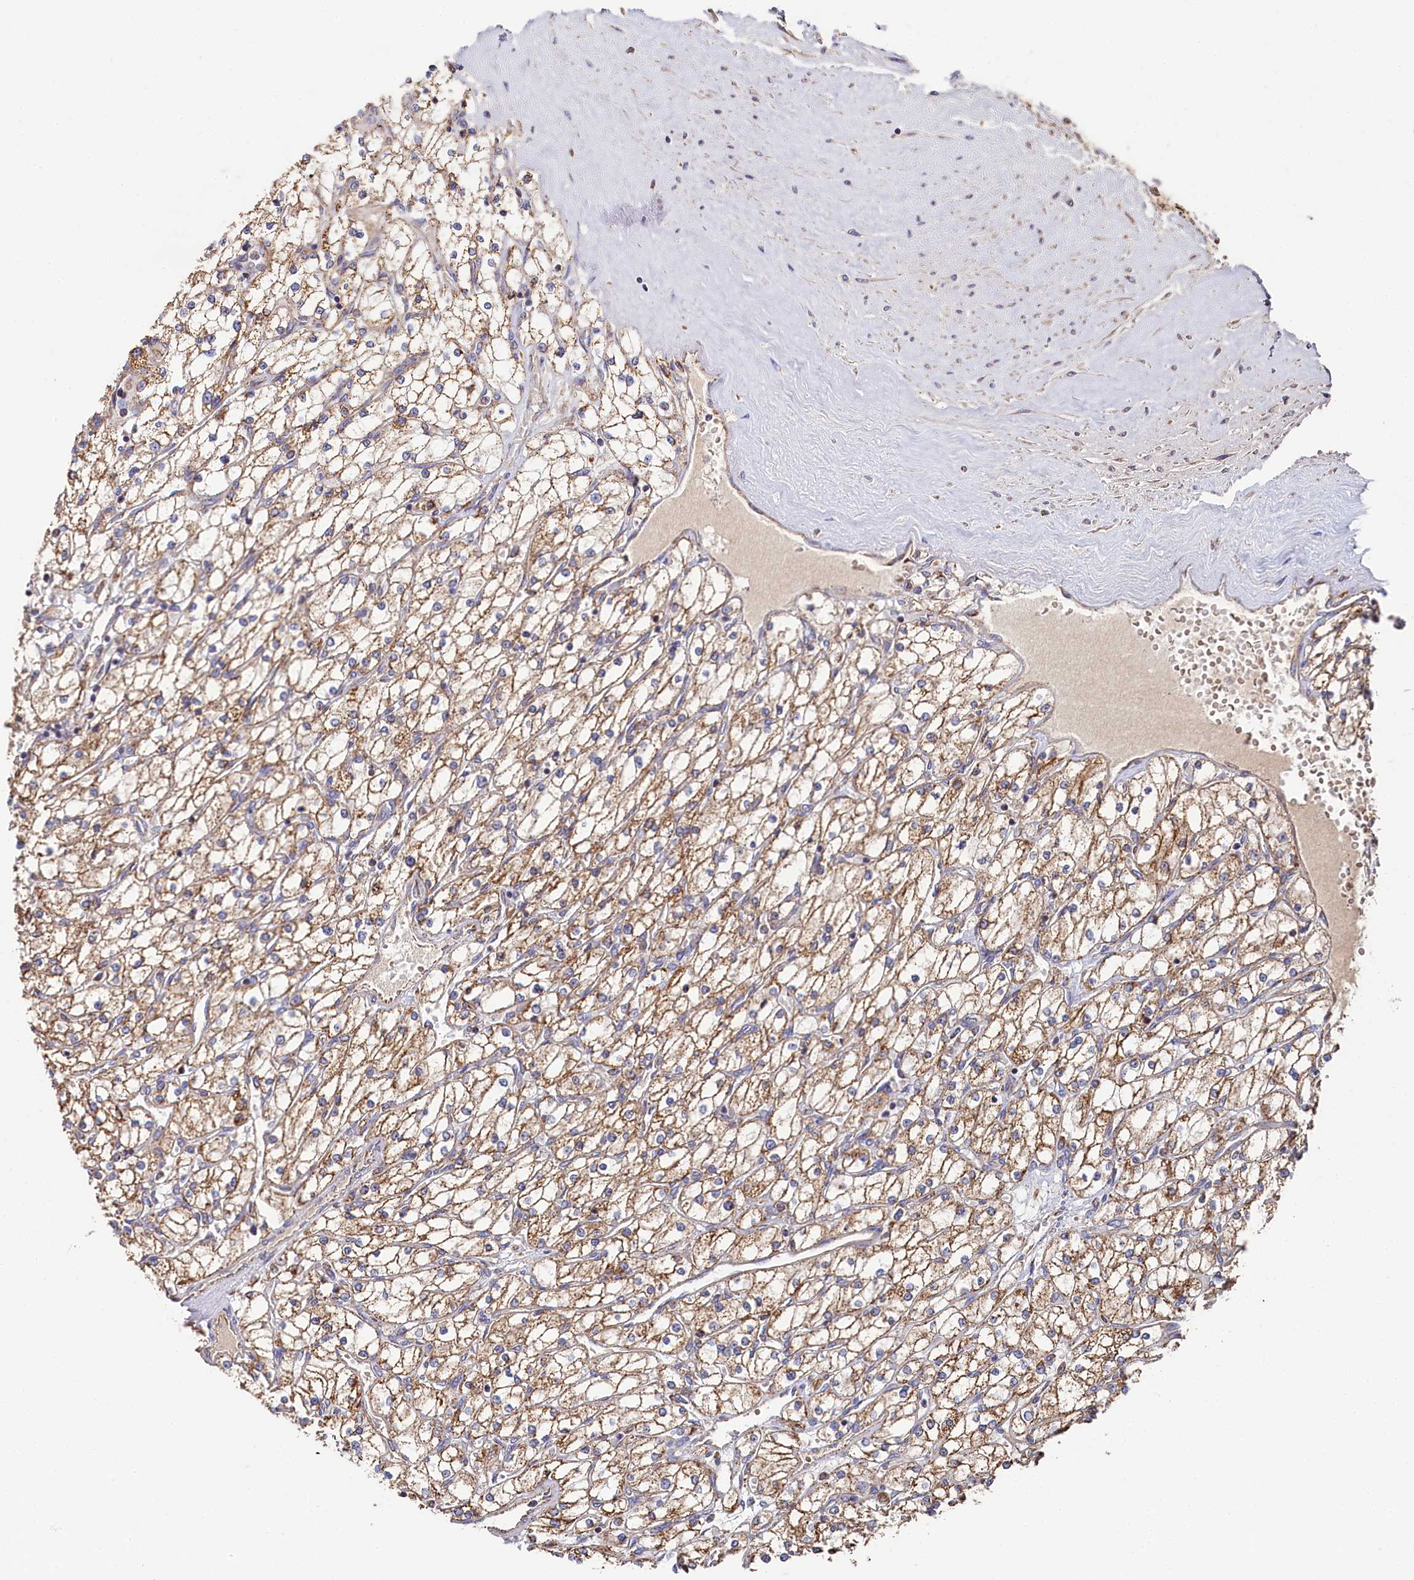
{"staining": {"intensity": "moderate", "quantity": ">75%", "location": "cytoplasmic/membranous"}, "tissue": "renal cancer", "cell_type": "Tumor cells", "image_type": "cancer", "snomed": [{"axis": "morphology", "description": "Adenocarcinoma, NOS"}, {"axis": "topography", "description": "Kidney"}], "caption": "A brown stain highlights moderate cytoplasmic/membranous staining of a protein in human adenocarcinoma (renal) tumor cells.", "gene": "HAUS2", "patient": {"sex": "male", "age": 80}}